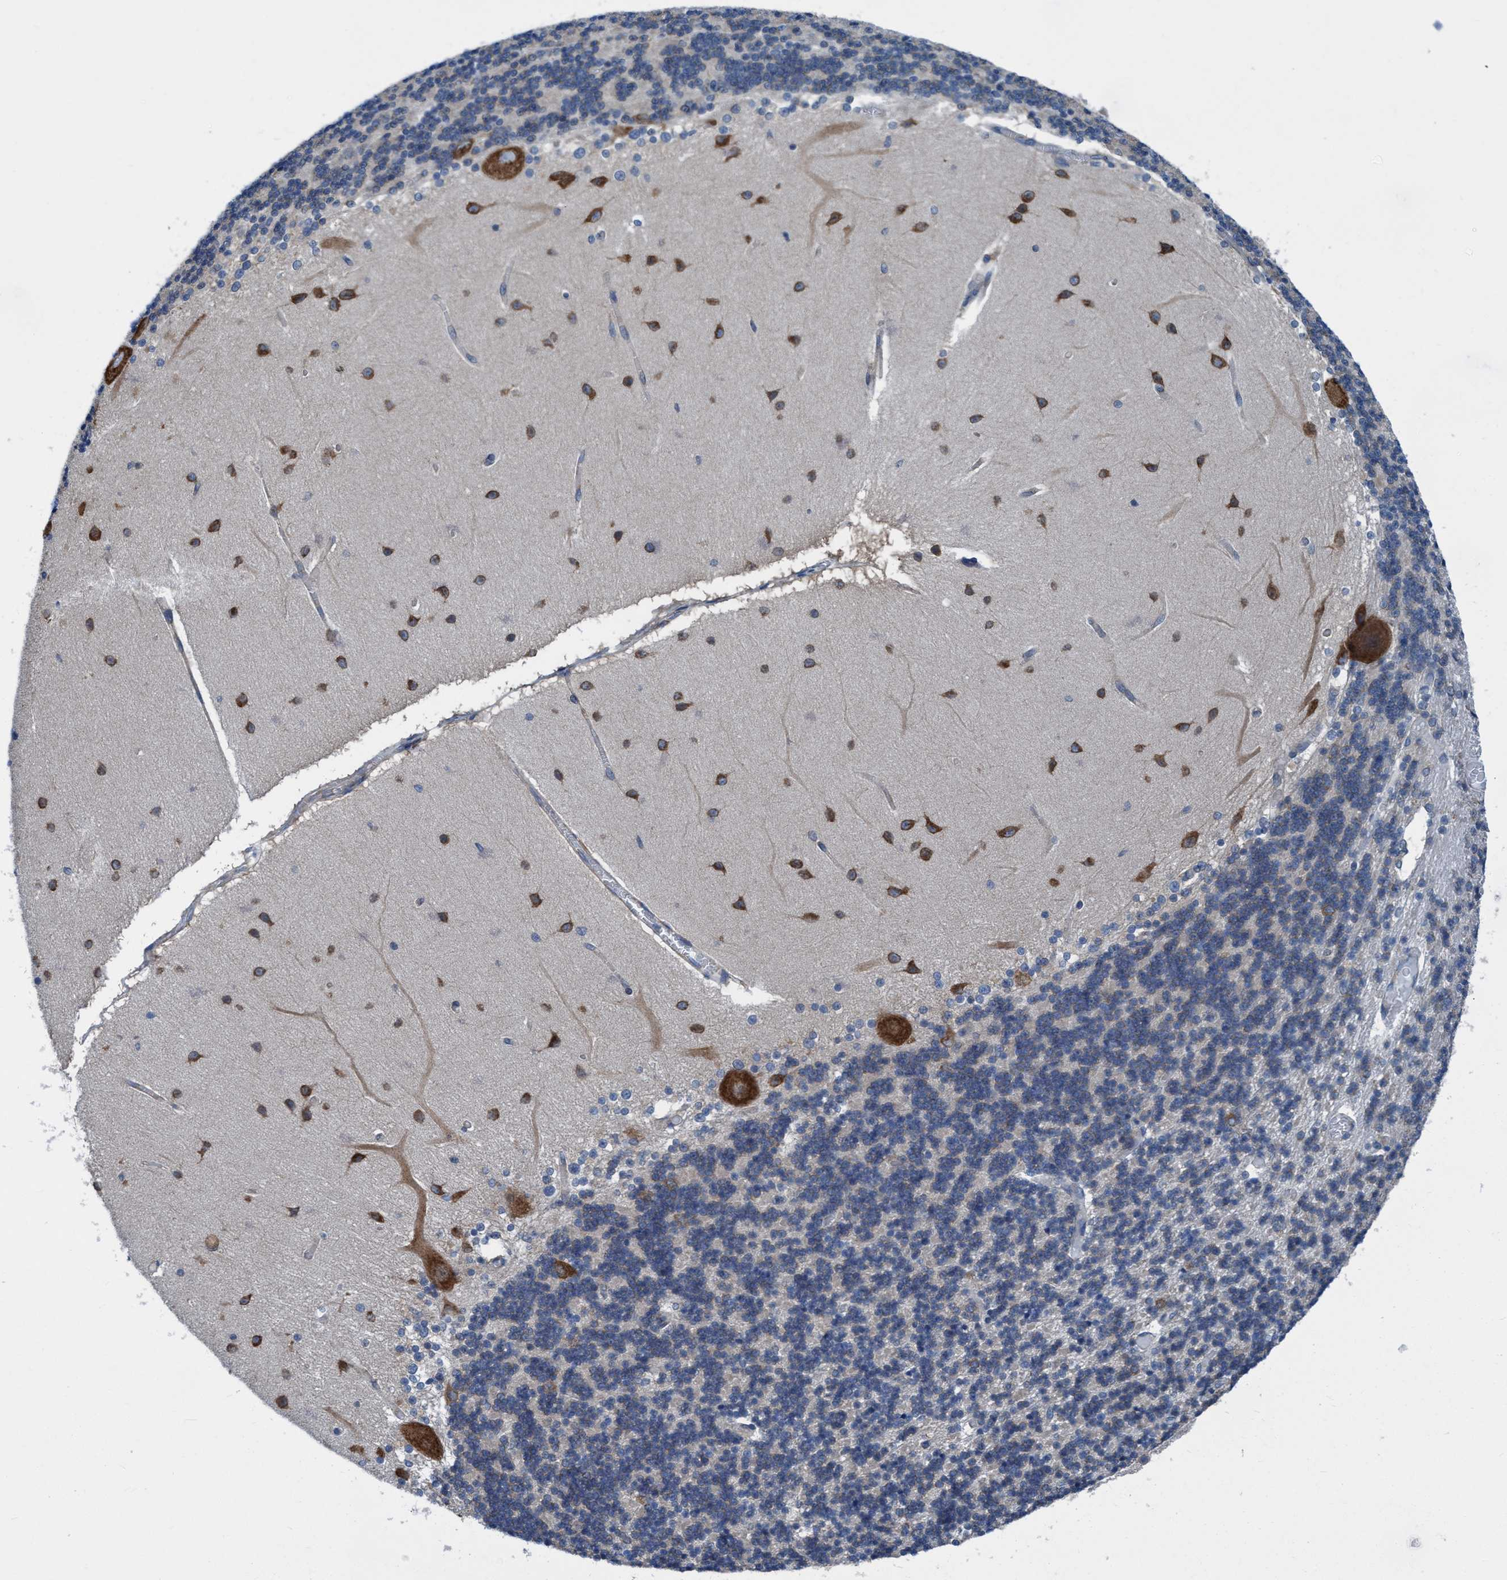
{"staining": {"intensity": "negative", "quantity": "none", "location": "none"}, "tissue": "cerebellum", "cell_type": "Cells in granular layer", "image_type": "normal", "snomed": [{"axis": "morphology", "description": "Normal tissue, NOS"}, {"axis": "topography", "description": "Cerebellum"}], "caption": "Protein analysis of benign cerebellum shows no significant staining in cells in granular layer.", "gene": "NMT1", "patient": {"sex": "female", "age": 54}}